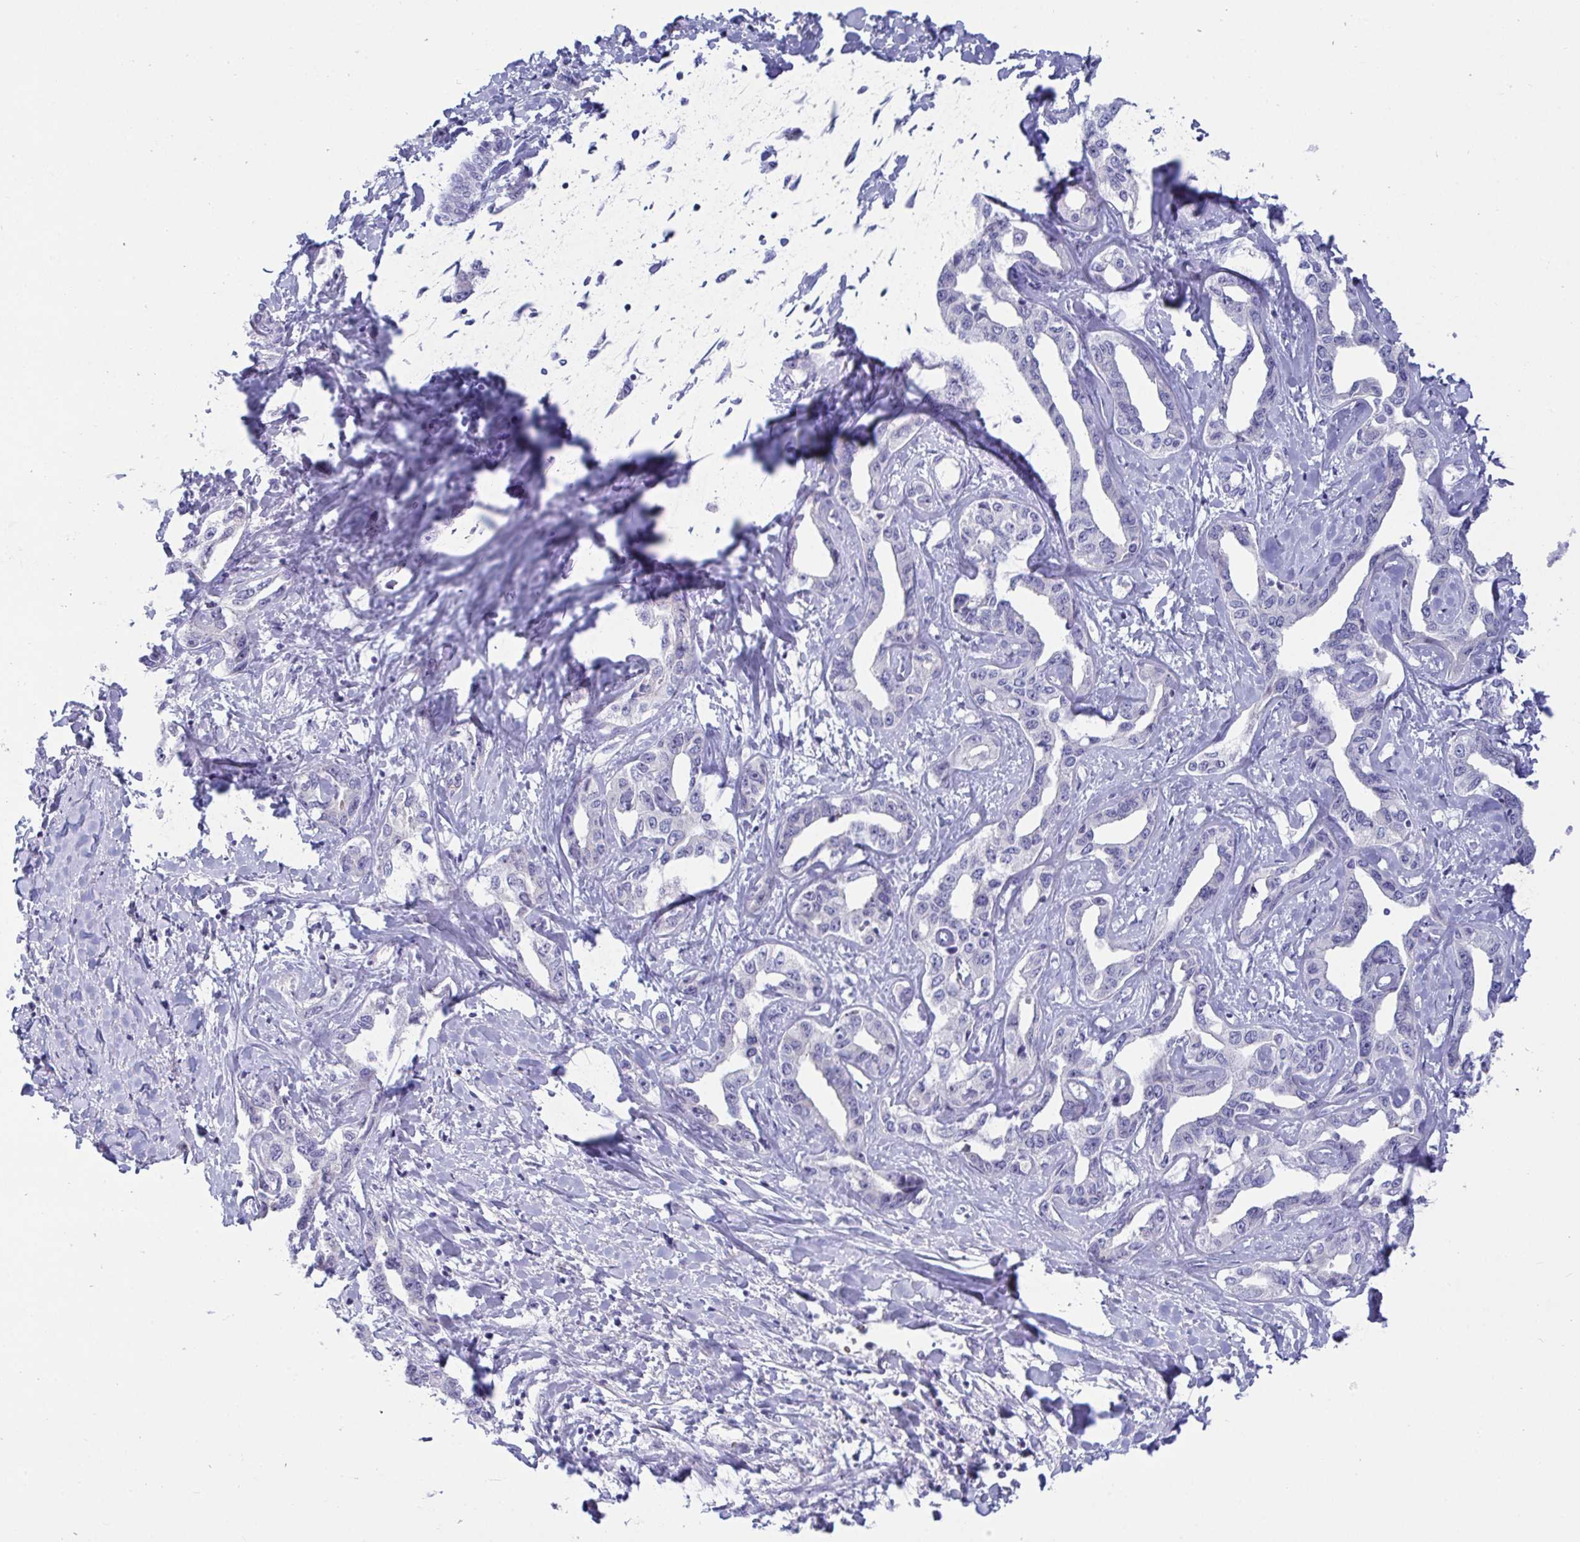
{"staining": {"intensity": "negative", "quantity": "none", "location": "none"}, "tissue": "liver cancer", "cell_type": "Tumor cells", "image_type": "cancer", "snomed": [{"axis": "morphology", "description": "Cholangiocarcinoma"}, {"axis": "topography", "description": "Liver"}], "caption": "Tumor cells show no significant positivity in cholangiocarcinoma (liver).", "gene": "TAS2R38", "patient": {"sex": "male", "age": 59}}